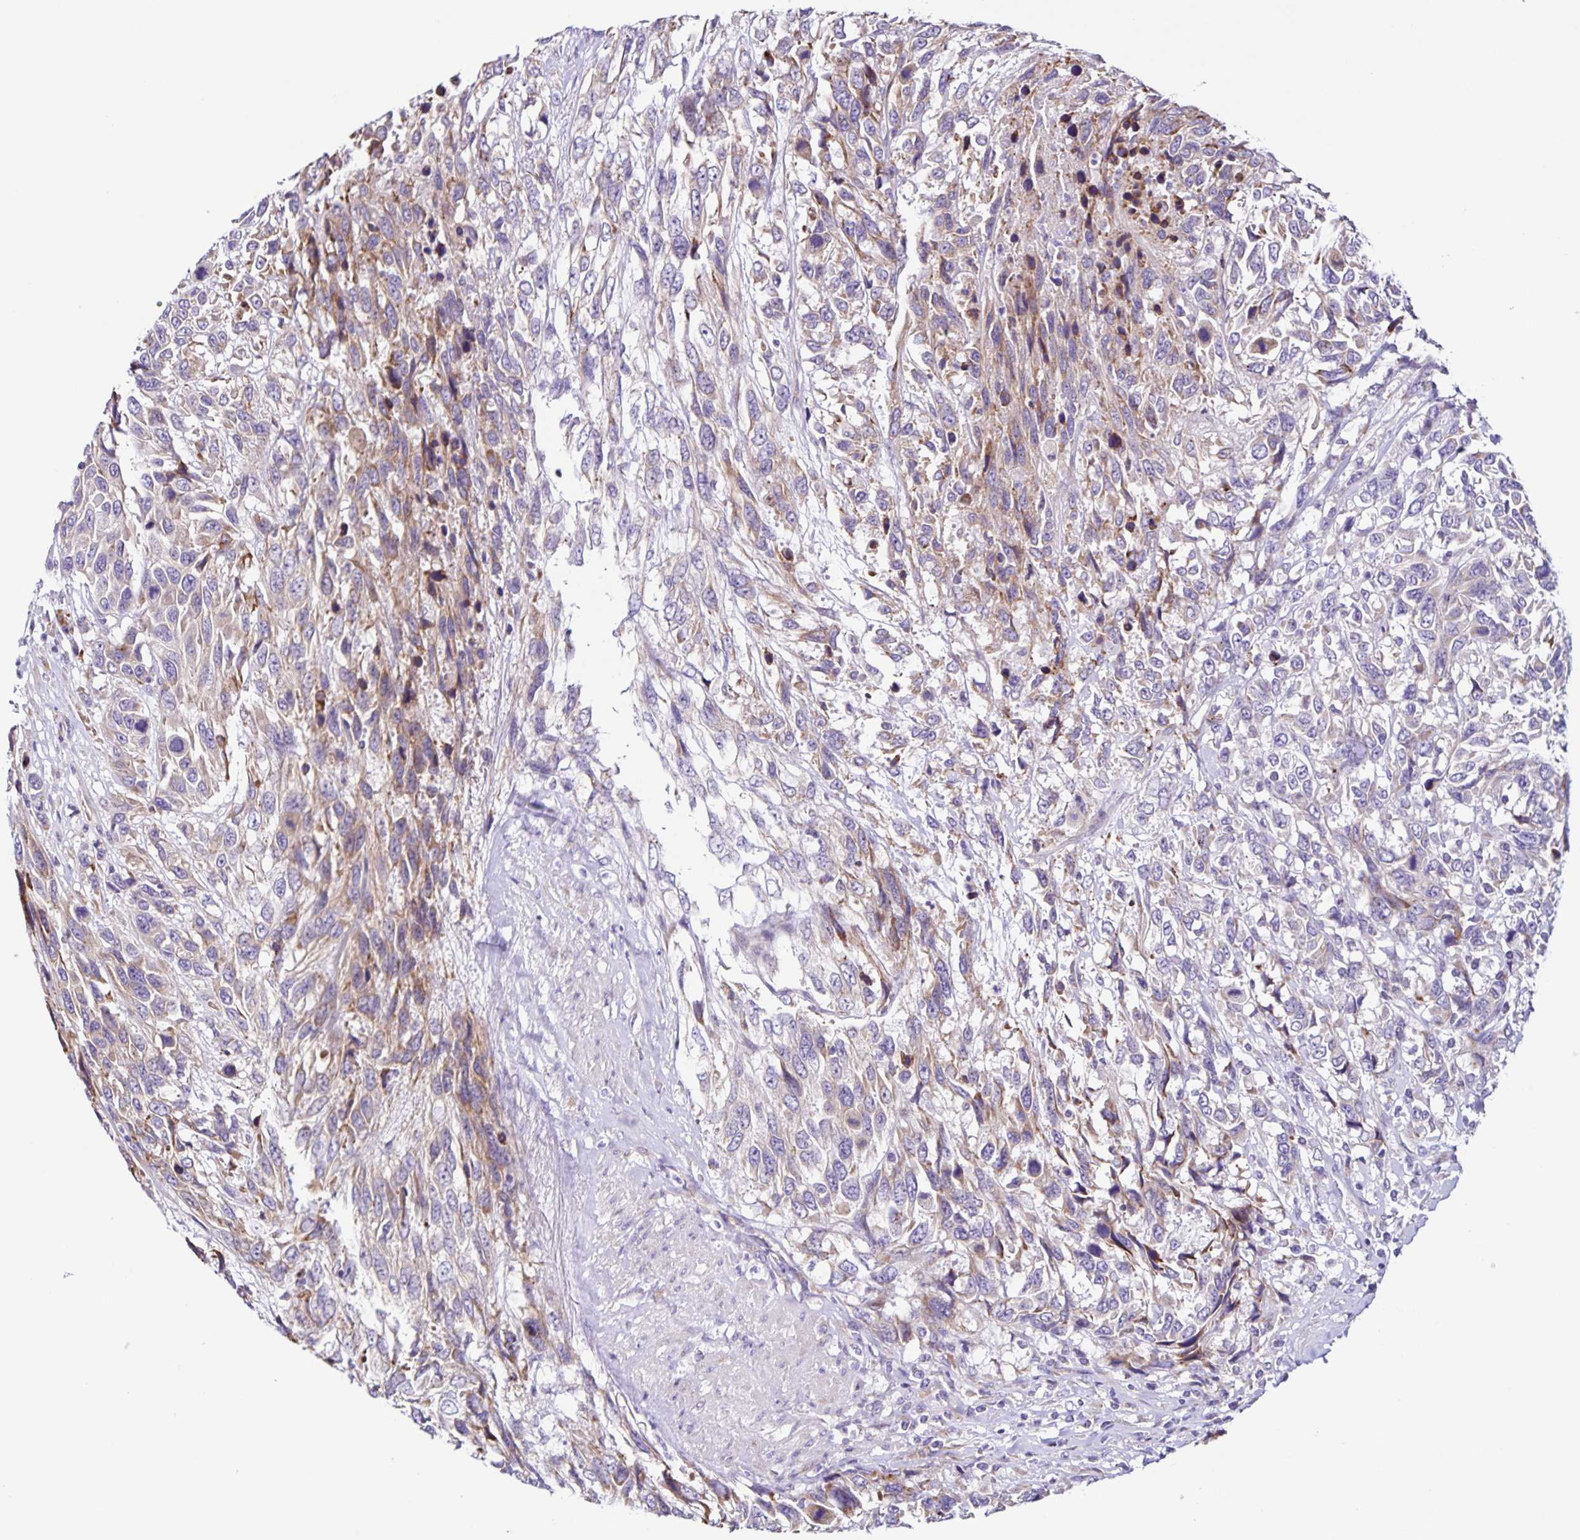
{"staining": {"intensity": "weak", "quantity": "25%-75%", "location": "cytoplasmic/membranous"}, "tissue": "urothelial cancer", "cell_type": "Tumor cells", "image_type": "cancer", "snomed": [{"axis": "morphology", "description": "Urothelial carcinoma, High grade"}, {"axis": "topography", "description": "Urinary bladder"}], "caption": "Human urothelial cancer stained with a protein marker demonstrates weak staining in tumor cells.", "gene": "RNFT2", "patient": {"sex": "female", "age": 70}}